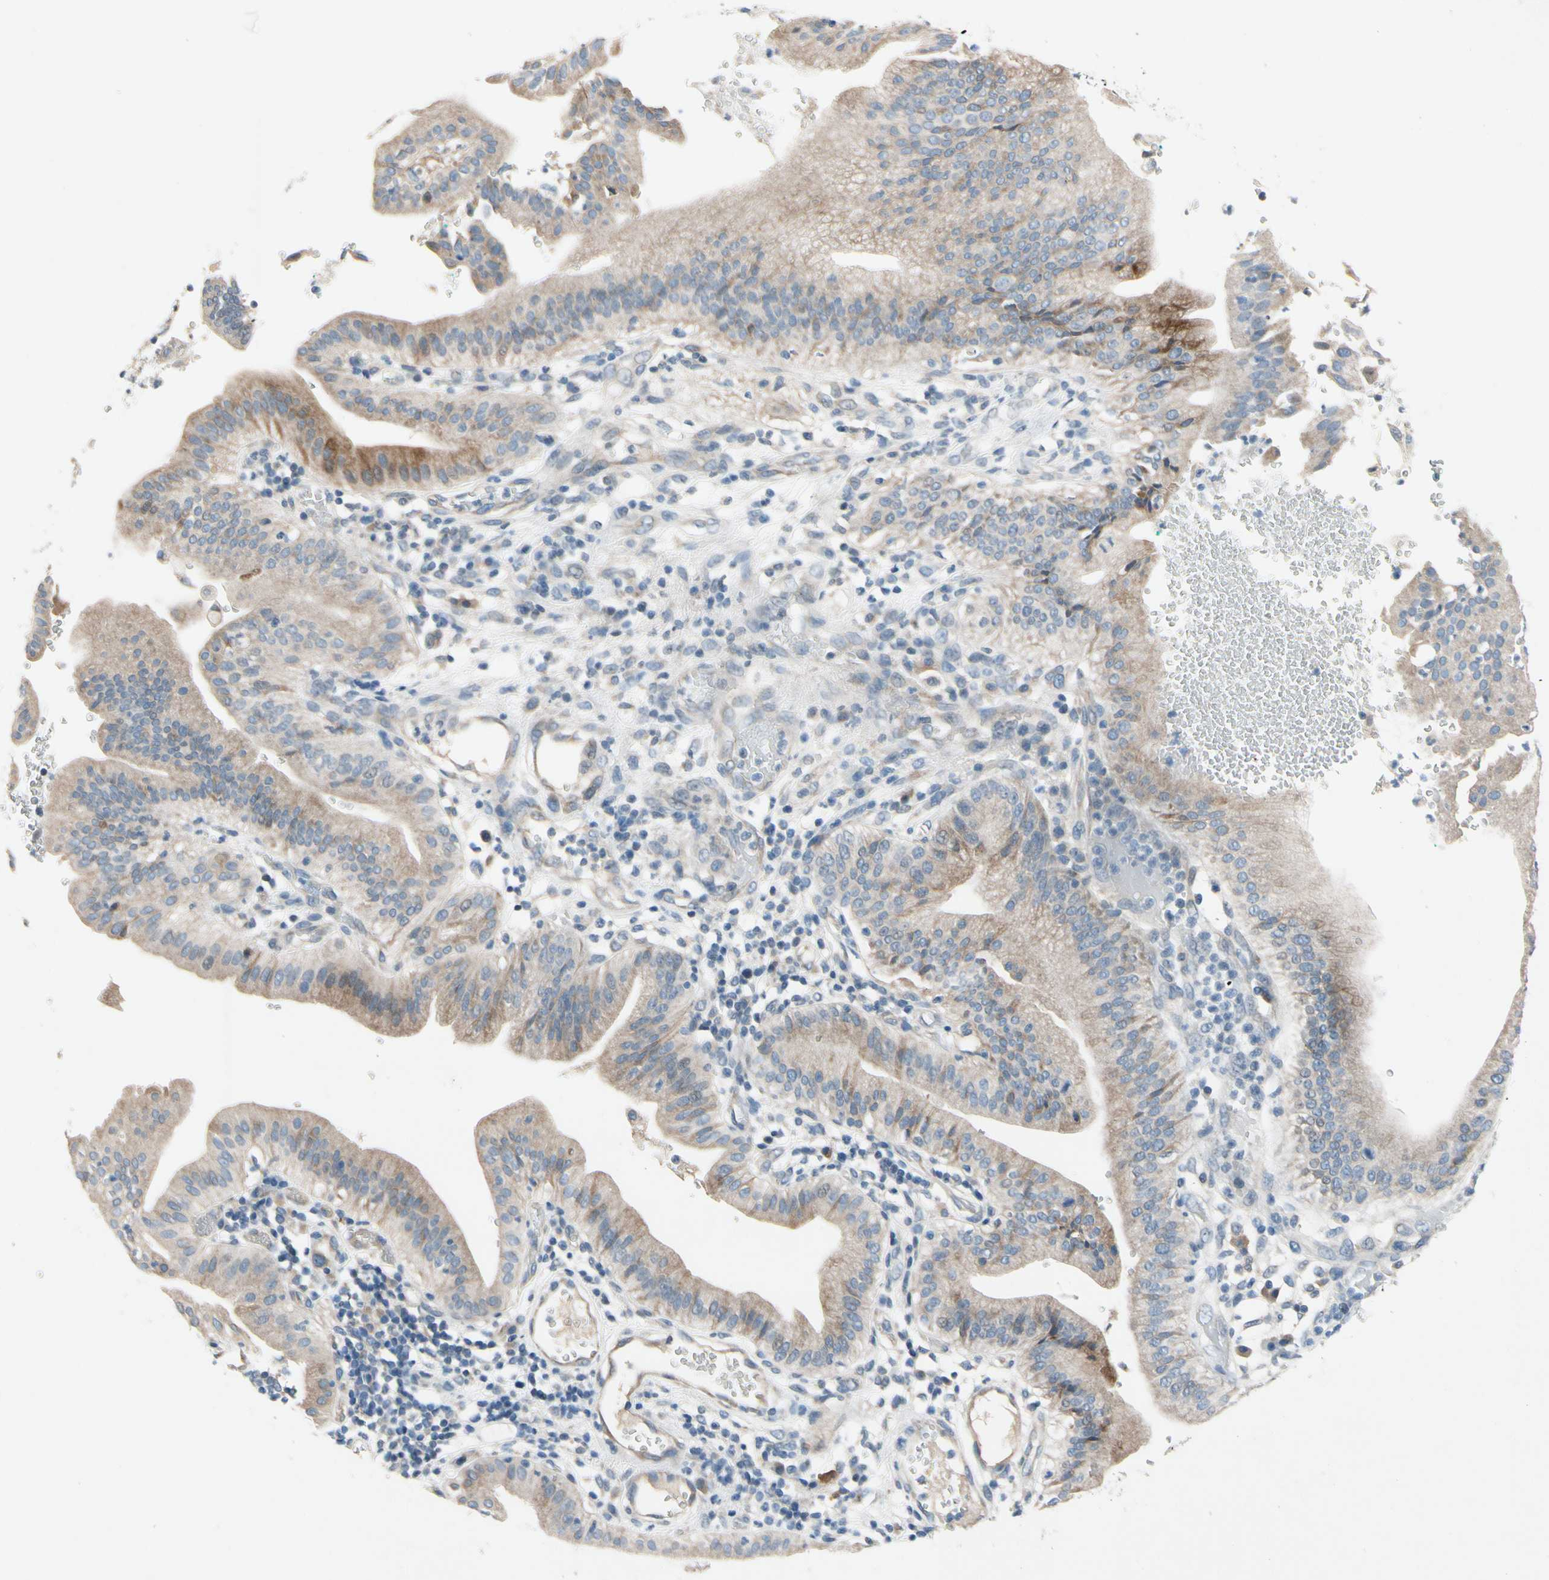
{"staining": {"intensity": "weak", "quantity": ">75%", "location": "cytoplasmic/membranous"}, "tissue": "pancreatic cancer", "cell_type": "Tumor cells", "image_type": "cancer", "snomed": [{"axis": "morphology", "description": "Adenocarcinoma, NOS"}, {"axis": "morphology", "description": "Adenocarcinoma, metastatic, NOS"}, {"axis": "topography", "description": "Lymph node"}, {"axis": "topography", "description": "Pancreas"}, {"axis": "topography", "description": "Duodenum"}], "caption": "About >75% of tumor cells in human metastatic adenocarcinoma (pancreatic) show weak cytoplasmic/membranous protein positivity as visualized by brown immunohistochemical staining.", "gene": "PIP5K1B", "patient": {"sex": "female", "age": 64}}